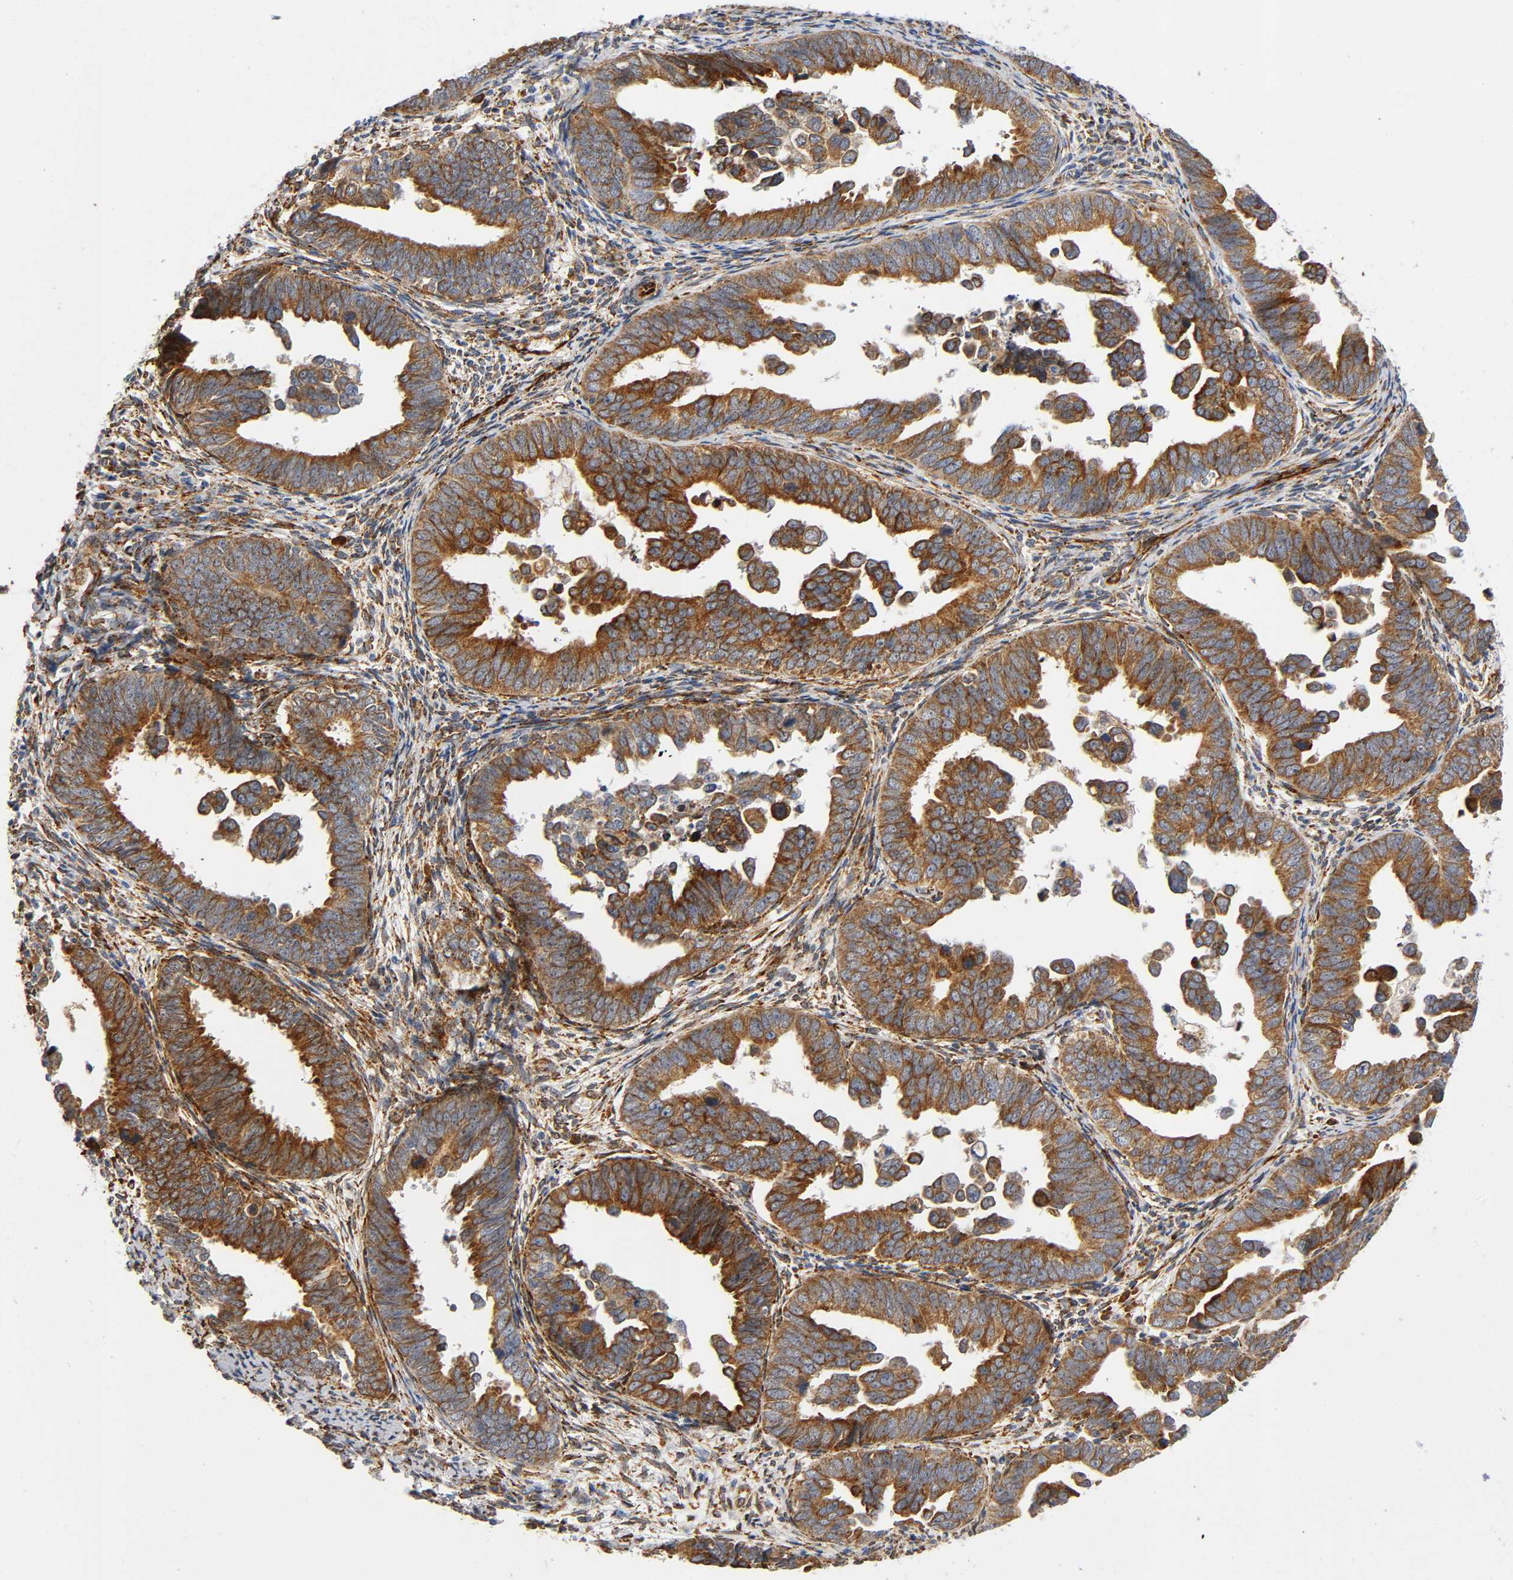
{"staining": {"intensity": "strong", "quantity": ">75%", "location": "cytoplasmic/membranous"}, "tissue": "endometrial cancer", "cell_type": "Tumor cells", "image_type": "cancer", "snomed": [{"axis": "morphology", "description": "Adenocarcinoma, NOS"}, {"axis": "topography", "description": "Endometrium"}], "caption": "Immunohistochemistry of endometrial cancer reveals high levels of strong cytoplasmic/membranous positivity in about >75% of tumor cells. Using DAB (brown) and hematoxylin (blue) stains, captured at high magnification using brightfield microscopy.", "gene": "SOS2", "patient": {"sex": "female", "age": 75}}